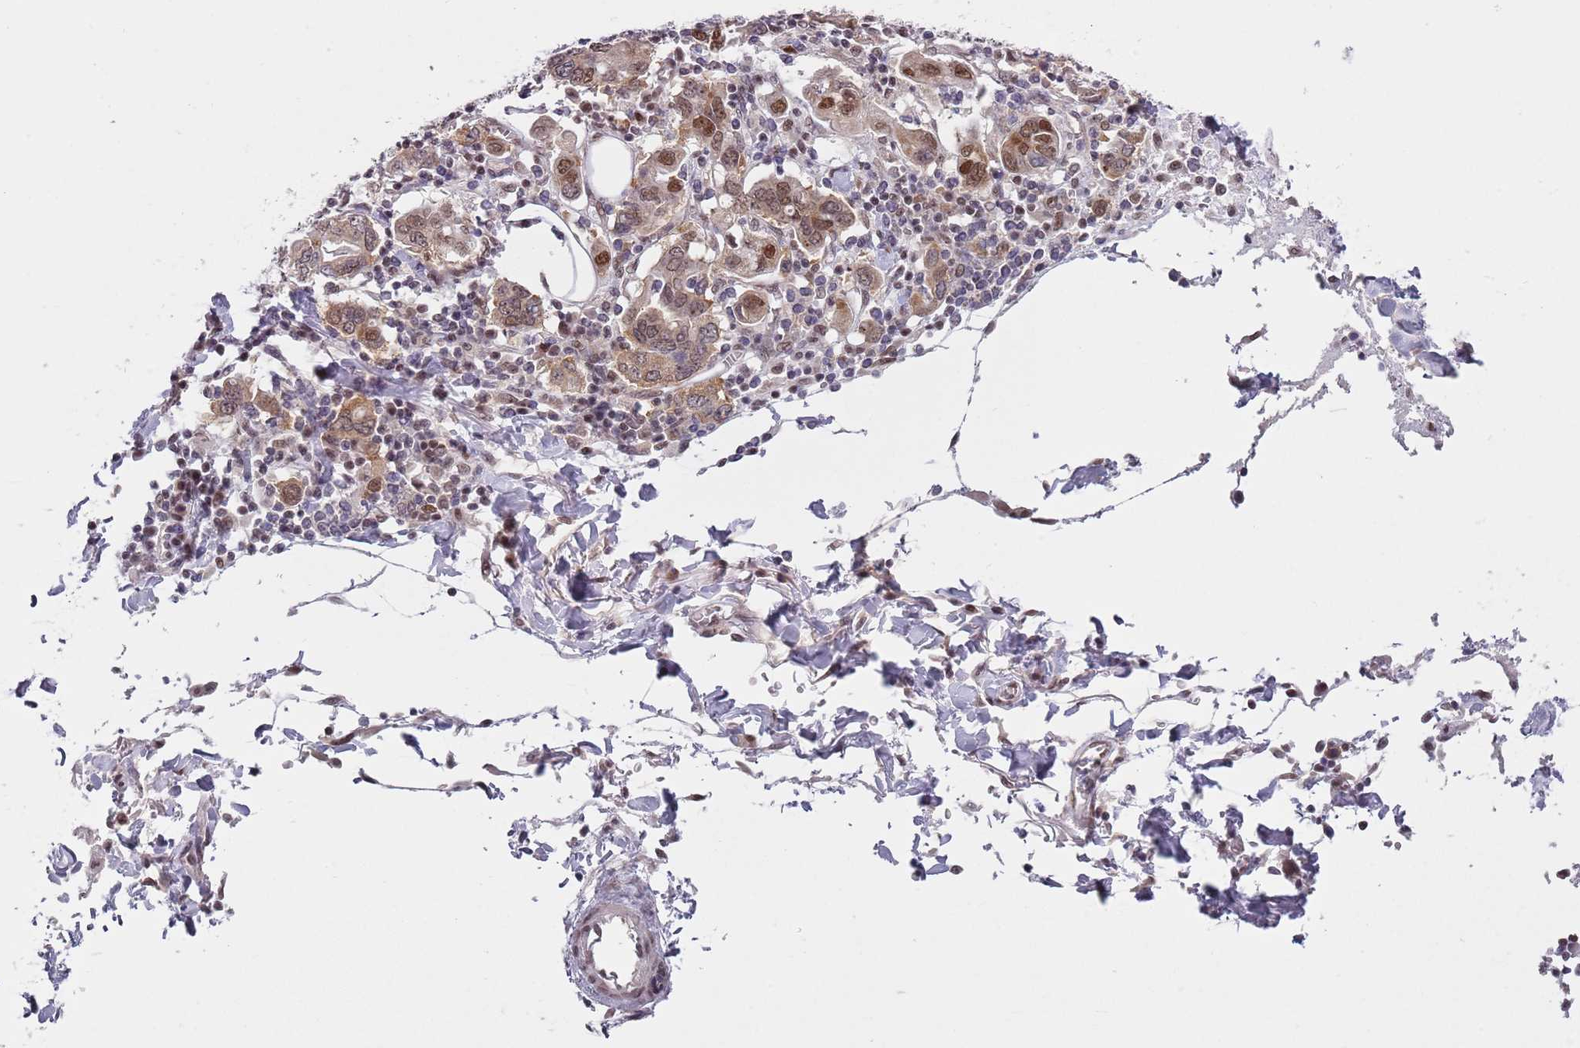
{"staining": {"intensity": "moderate", "quantity": "25%-75%", "location": "nuclear"}, "tissue": "stomach cancer", "cell_type": "Tumor cells", "image_type": "cancer", "snomed": [{"axis": "morphology", "description": "Adenocarcinoma, NOS"}, {"axis": "topography", "description": "Stomach, upper"}, {"axis": "topography", "description": "Stomach"}], "caption": "Stomach adenocarcinoma stained for a protein (brown) reveals moderate nuclear positive staining in approximately 25%-75% of tumor cells.", "gene": "SLC25A32", "patient": {"sex": "male", "age": 62}}